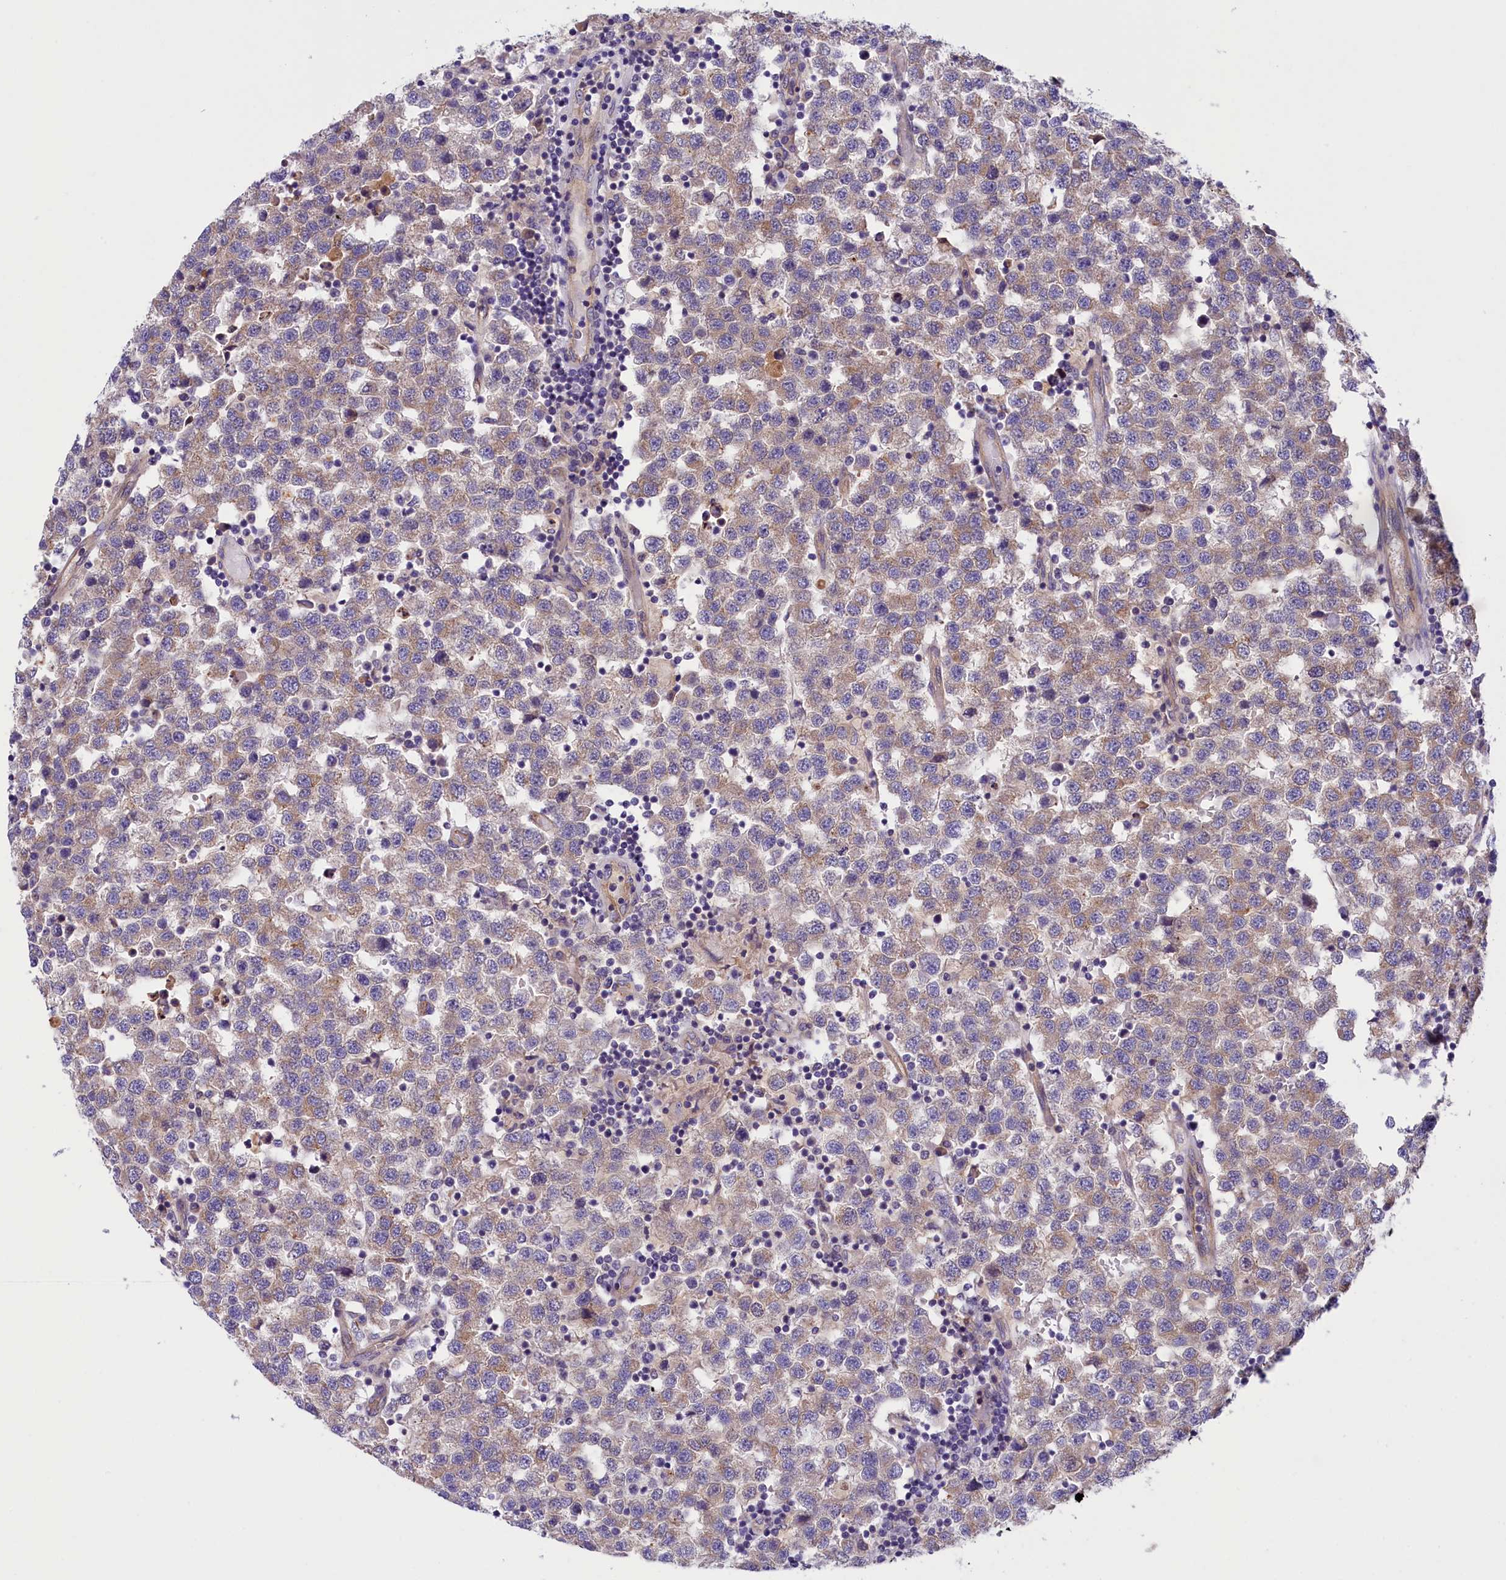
{"staining": {"intensity": "weak", "quantity": ">75%", "location": "cytoplasmic/membranous"}, "tissue": "testis cancer", "cell_type": "Tumor cells", "image_type": "cancer", "snomed": [{"axis": "morphology", "description": "Seminoma, NOS"}, {"axis": "topography", "description": "Testis"}], "caption": "Protein expression by IHC exhibits weak cytoplasmic/membranous staining in about >75% of tumor cells in testis cancer. Immunohistochemistry stains the protein of interest in brown and the nuclei are stained blue.", "gene": "DNAJB9", "patient": {"sex": "male", "age": 34}}